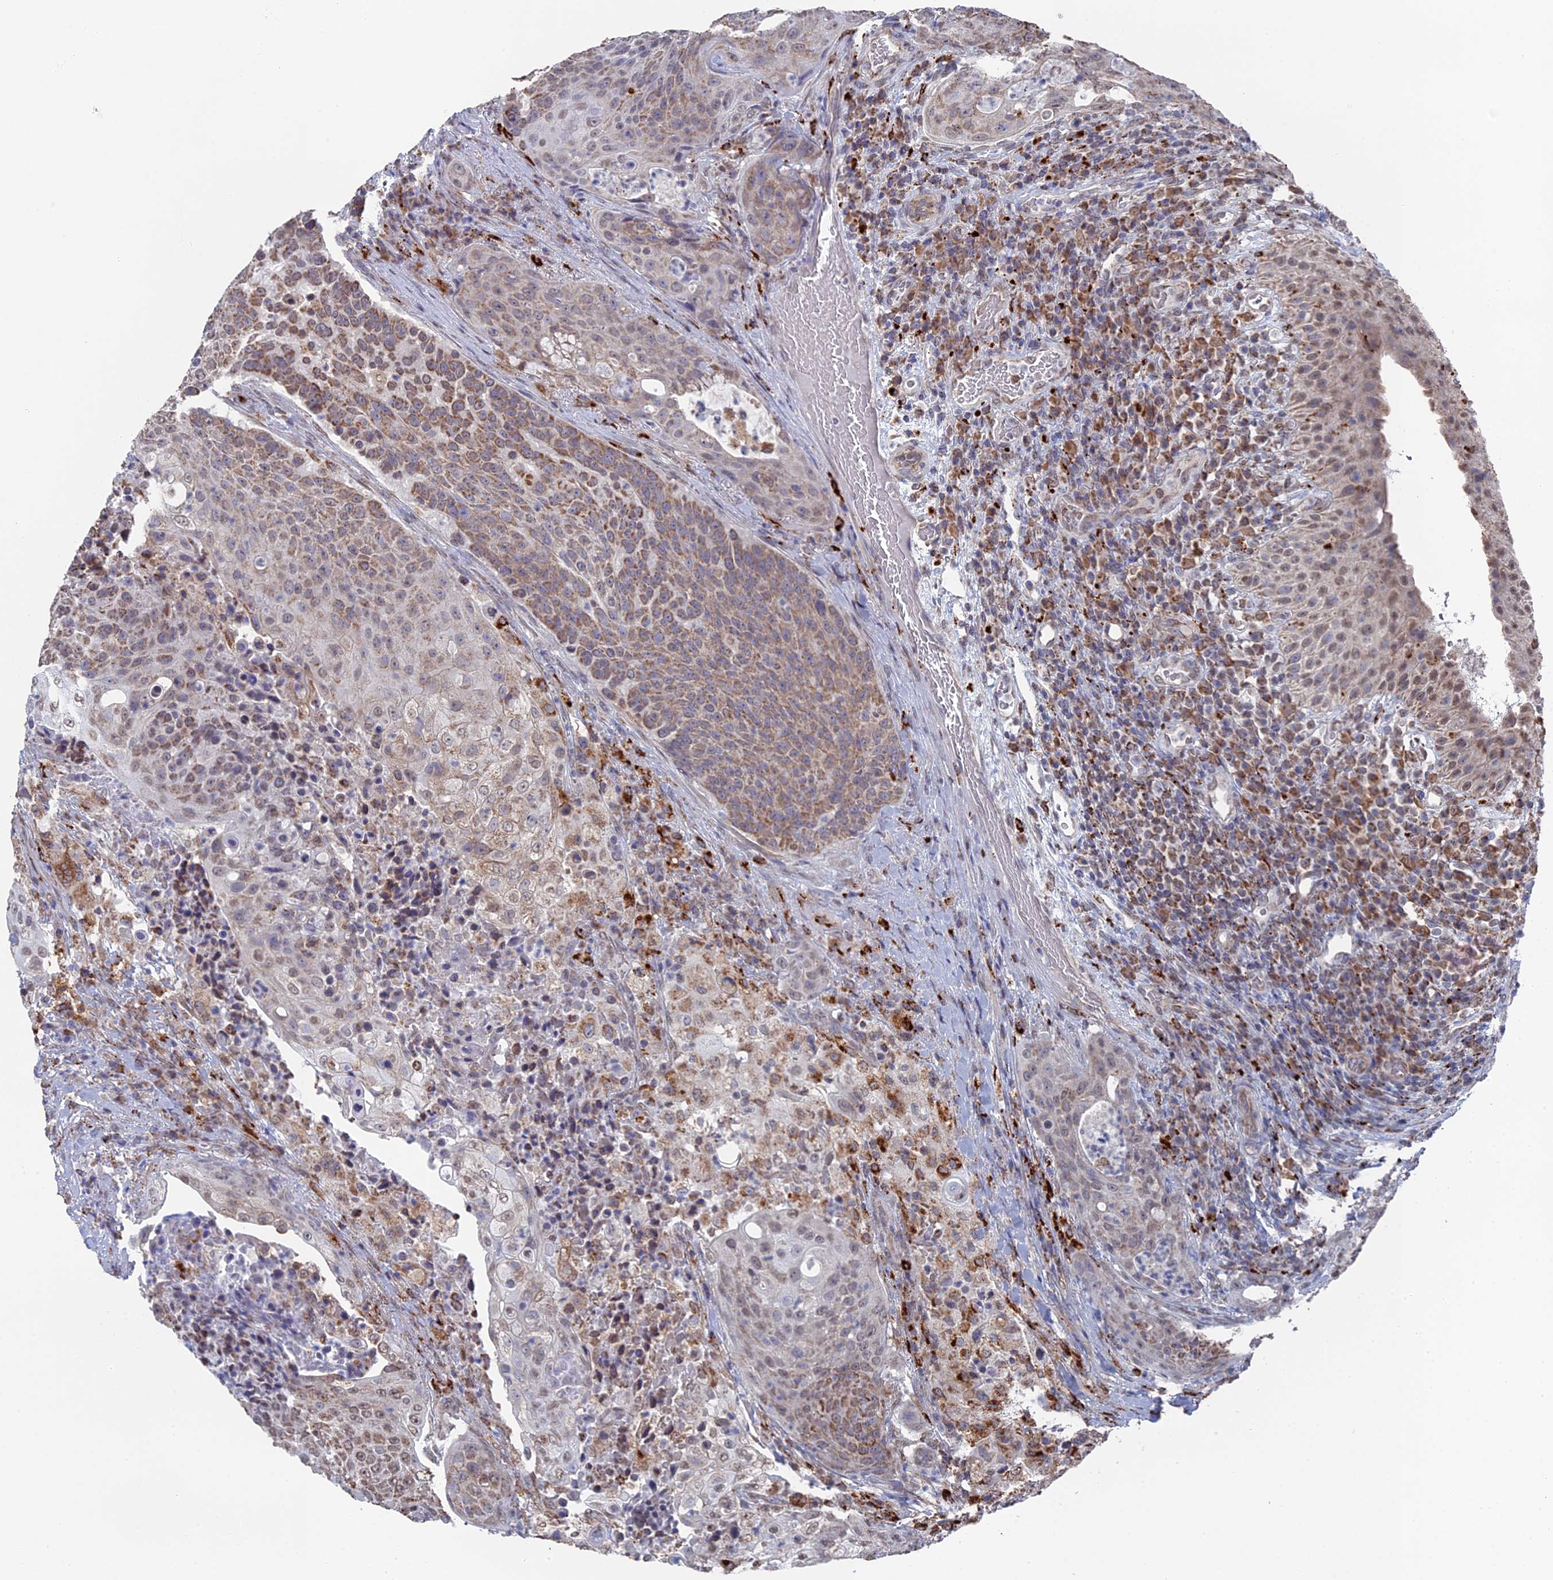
{"staining": {"intensity": "moderate", "quantity": "25%-75%", "location": "cytoplasmic/membranous"}, "tissue": "urothelial cancer", "cell_type": "Tumor cells", "image_type": "cancer", "snomed": [{"axis": "morphology", "description": "Urothelial carcinoma, High grade"}, {"axis": "topography", "description": "Urinary bladder"}], "caption": "Urothelial cancer stained with a protein marker demonstrates moderate staining in tumor cells.", "gene": "SMG9", "patient": {"sex": "female", "age": 63}}